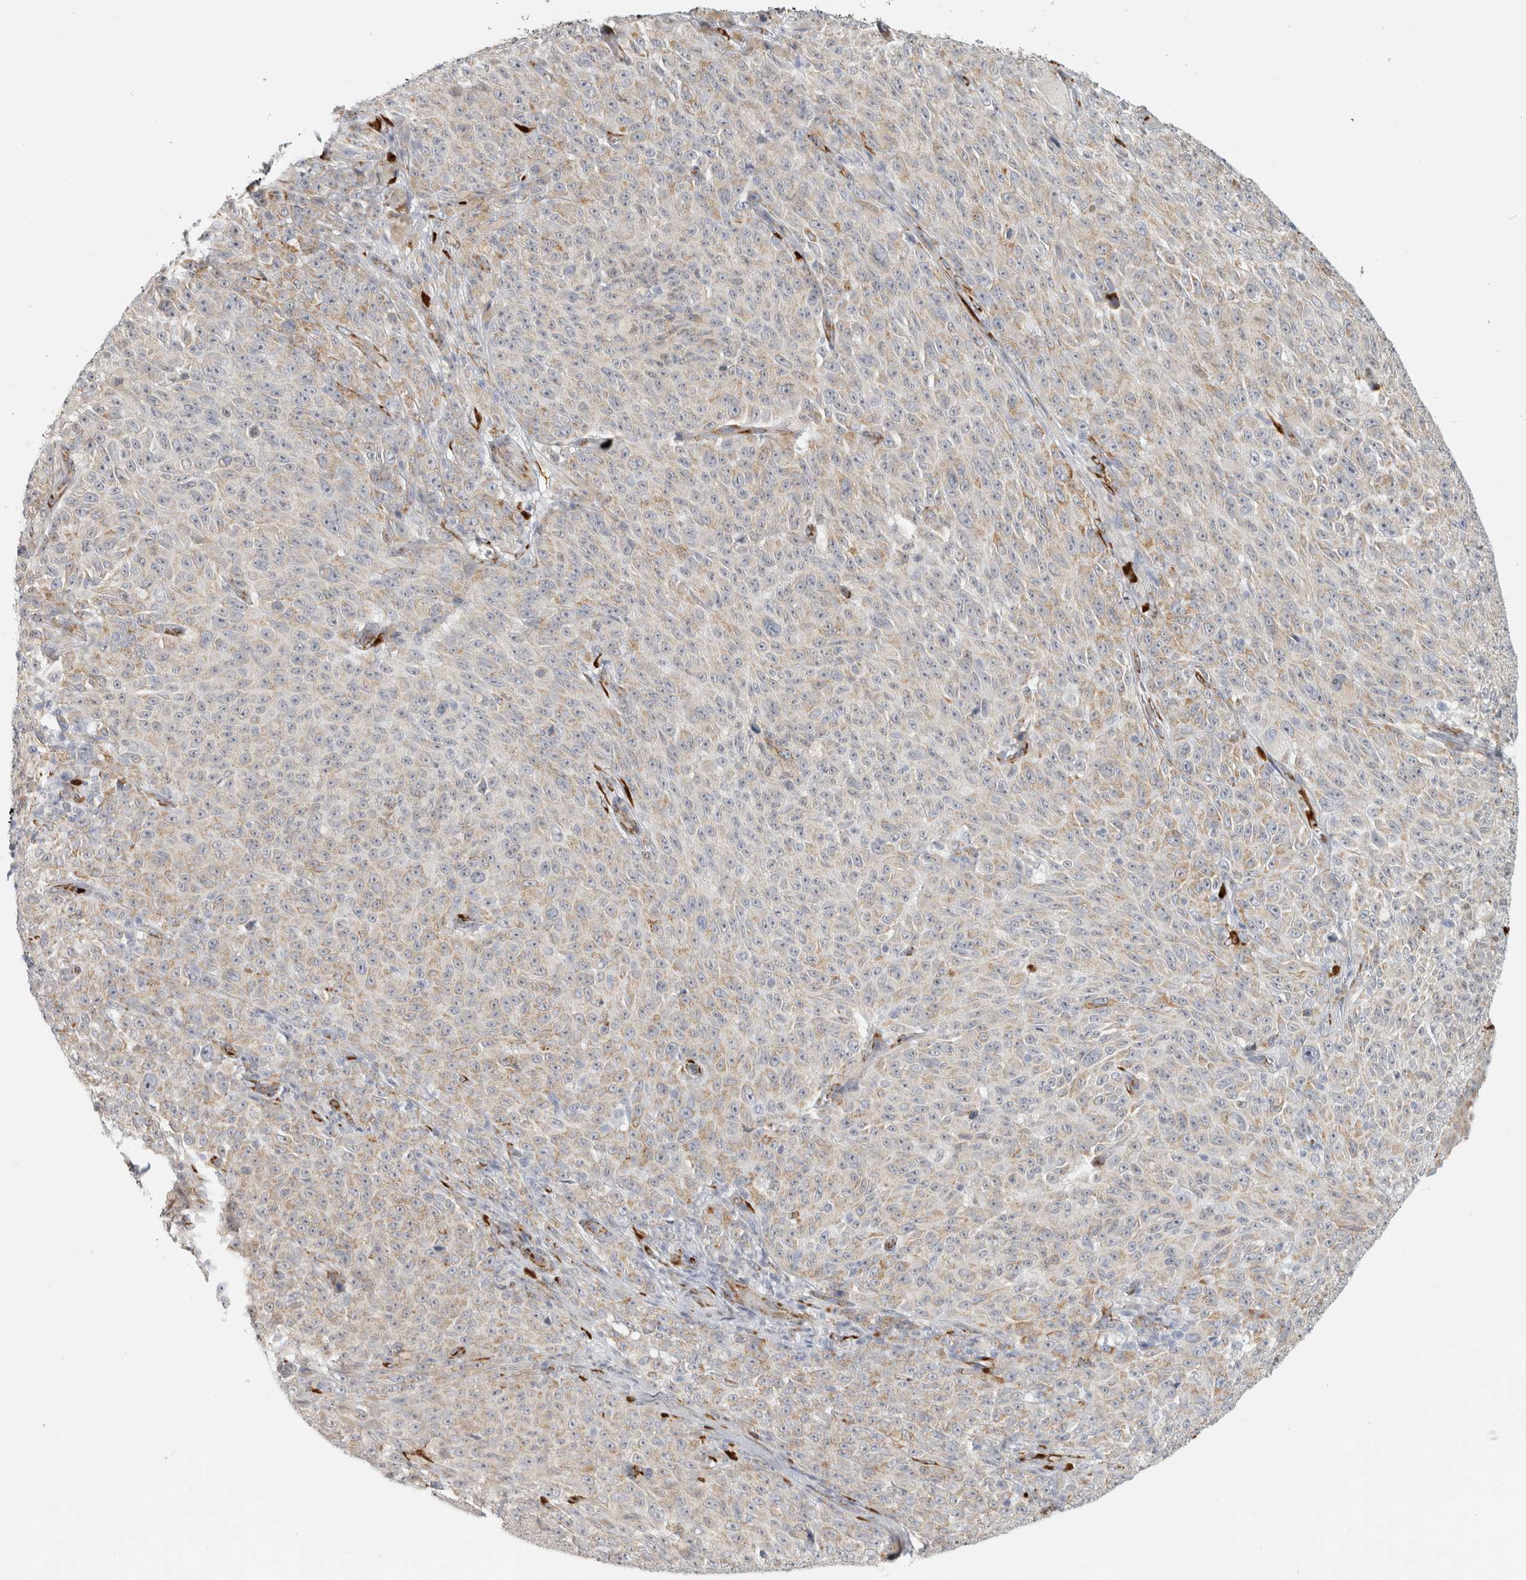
{"staining": {"intensity": "weak", "quantity": "25%-75%", "location": "cytoplasmic/membranous"}, "tissue": "melanoma", "cell_type": "Tumor cells", "image_type": "cancer", "snomed": [{"axis": "morphology", "description": "Malignant melanoma, NOS"}, {"axis": "topography", "description": "Skin"}], "caption": "Malignant melanoma was stained to show a protein in brown. There is low levels of weak cytoplasmic/membranous expression in about 25%-75% of tumor cells.", "gene": "OSTN", "patient": {"sex": "female", "age": 82}}